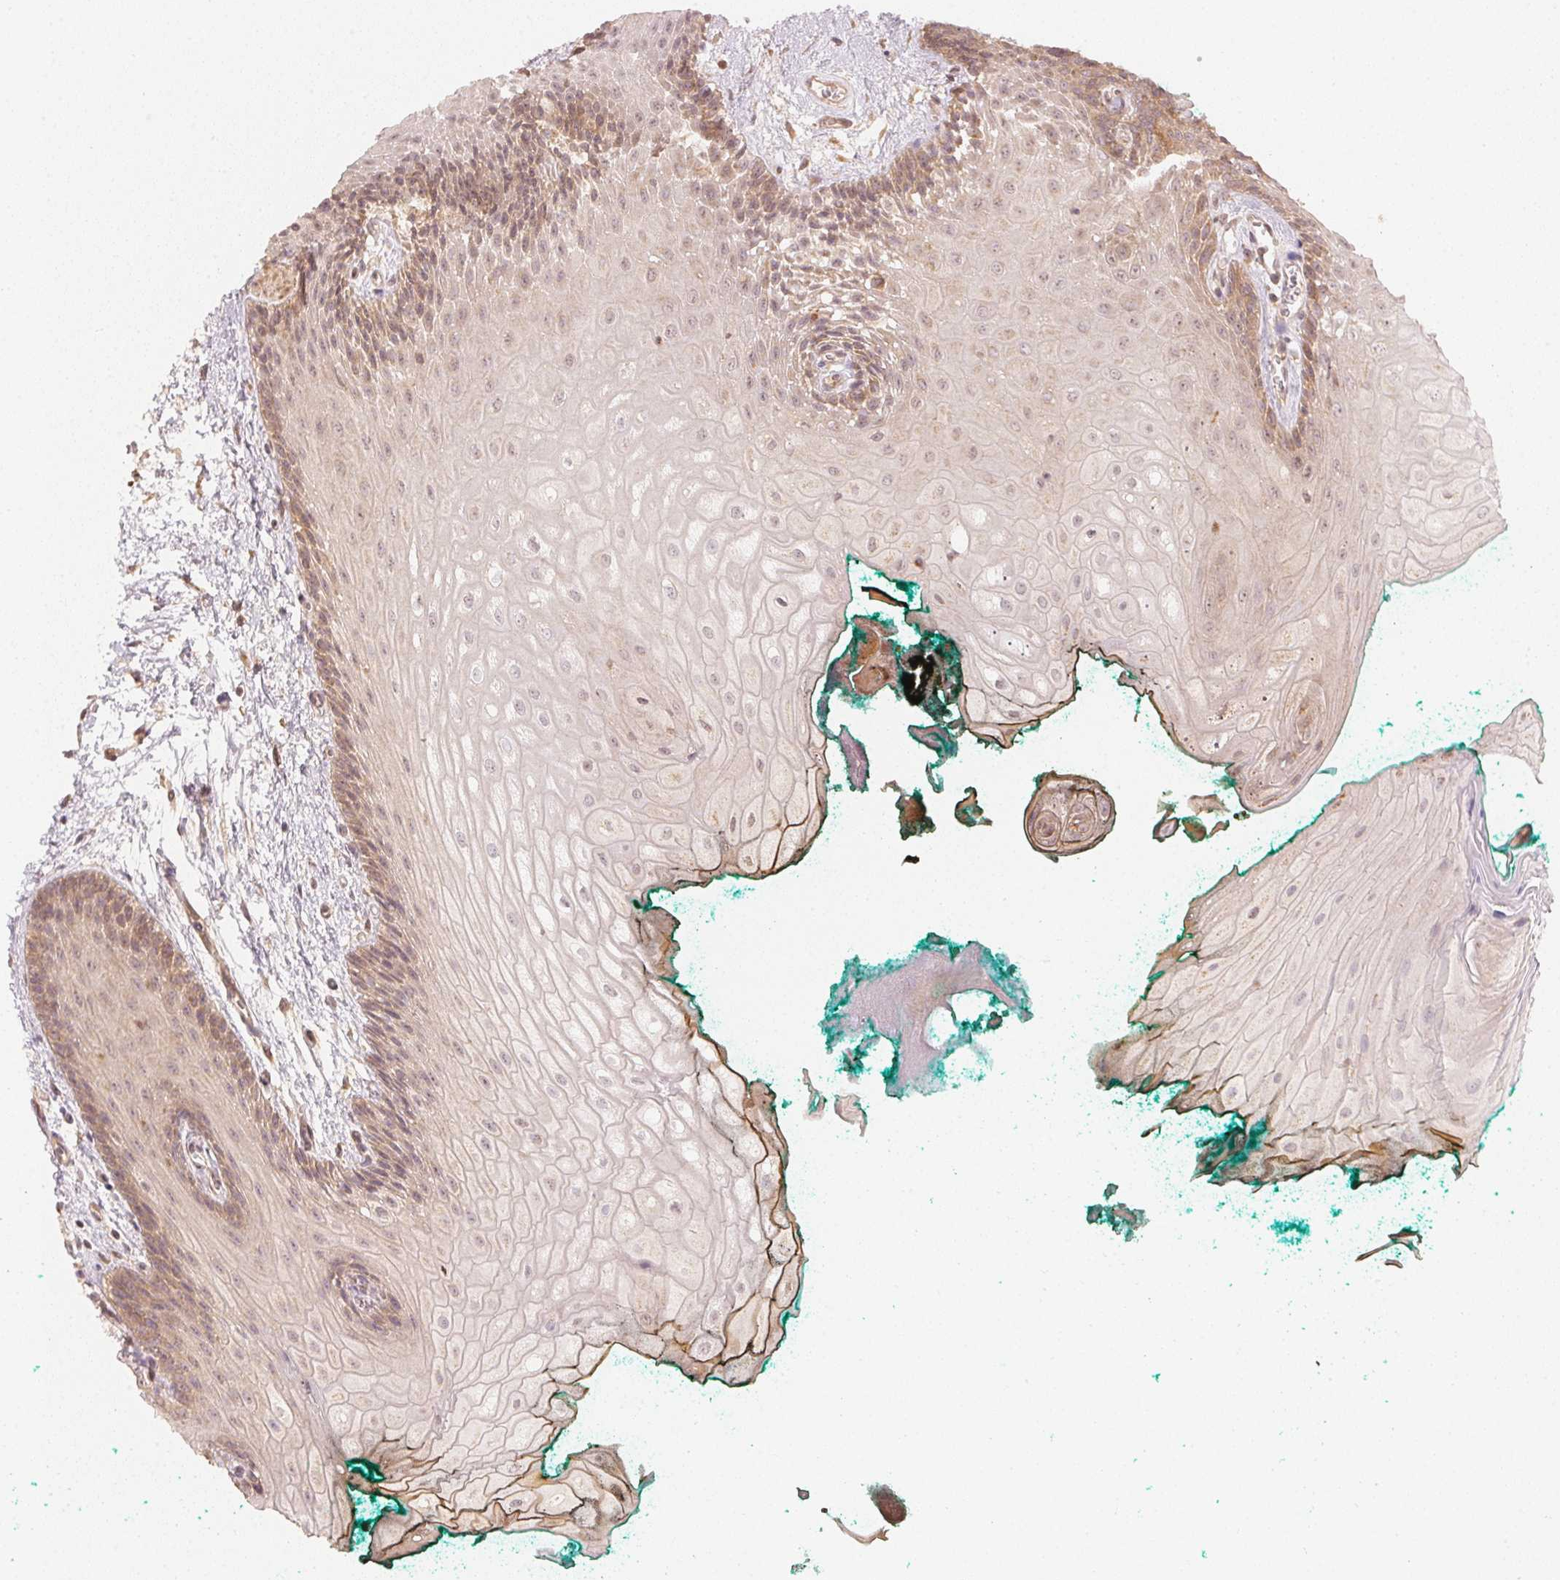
{"staining": {"intensity": "moderate", "quantity": "25%-75%", "location": "cytoplasmic/membranous,nuclear"}, "tissue": "oral mucosa", "cell_type": "Squamous epithelial cells", "image_type": "normal", "snomed": [{"axis": "morphology", "description": "Normal tissue, NOS"}, {"axis": "topography", "description": "Oral tissue"}], "caption": "Immunohistochemistry (DAB) staining of unremarkable human oral mucosa shows moderate cytoplasmic/membranous,nuclear protein staining in about 25%-75% of squamous epithelial cells.", "gene": "WDR54", "patient": {"sex": "female", "age": 68}}